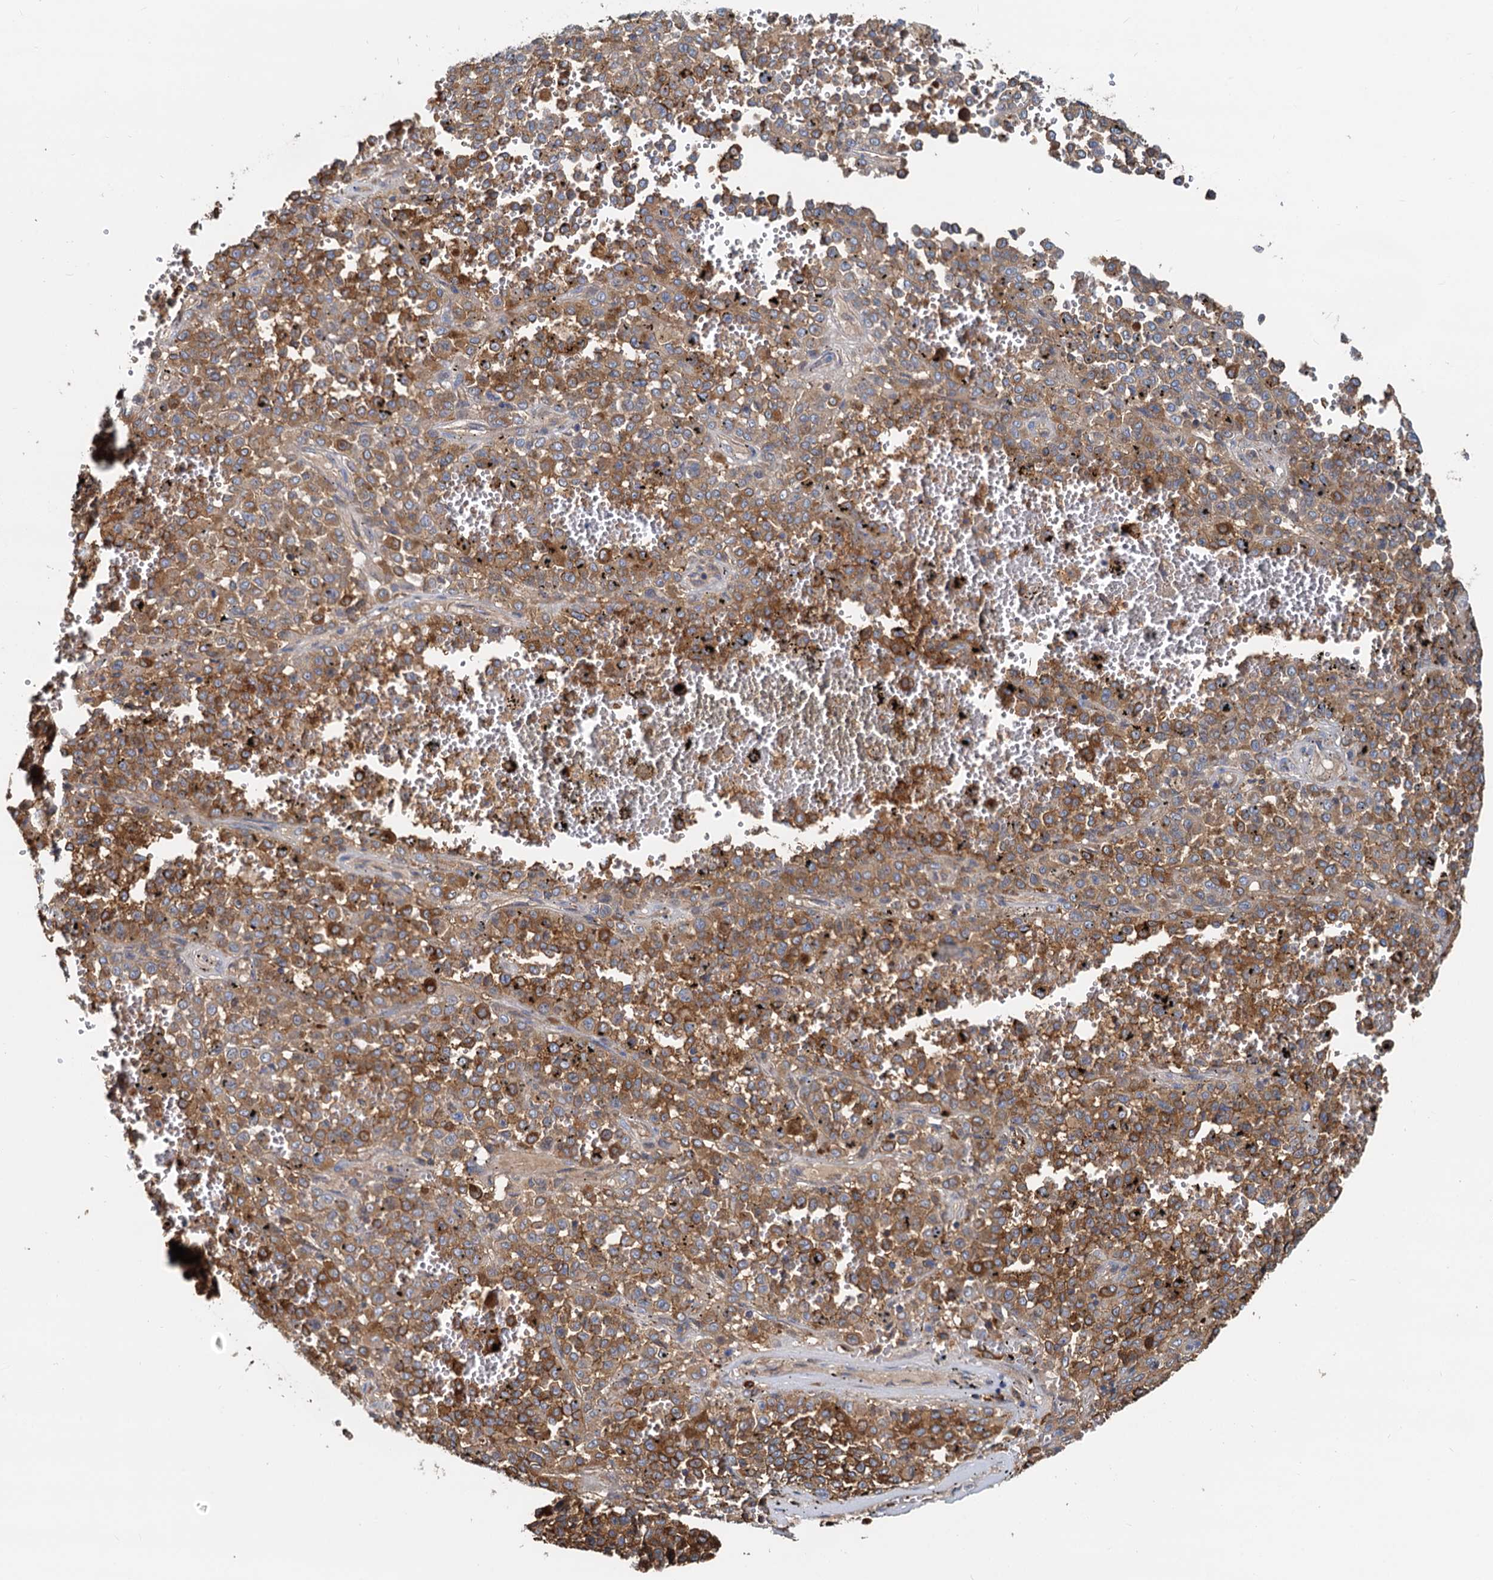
{"staining": {"intensity": "moderate", "quantity": ">75%", "location": "cytoplasmic/membranous"}, "tissue": "melanoma", "cell_type": "Tumor cells", "image_type": "cancer", "snomed": [{"axis": "morphology", "description": "Malignant melanoma, Metastatic site"}, {"axis": "topography", "description": "Pancreas"}], "caption": "A high-resolution photomicrograph shows IHC staining of melanoma, which demonstrates moderate cytoplasmic/membranous positivity in approximately >75% of tumor cells. Nuclei are stained in blue.", "gene": "LNX2", "patient": {"sex": "female", "age": 30}}